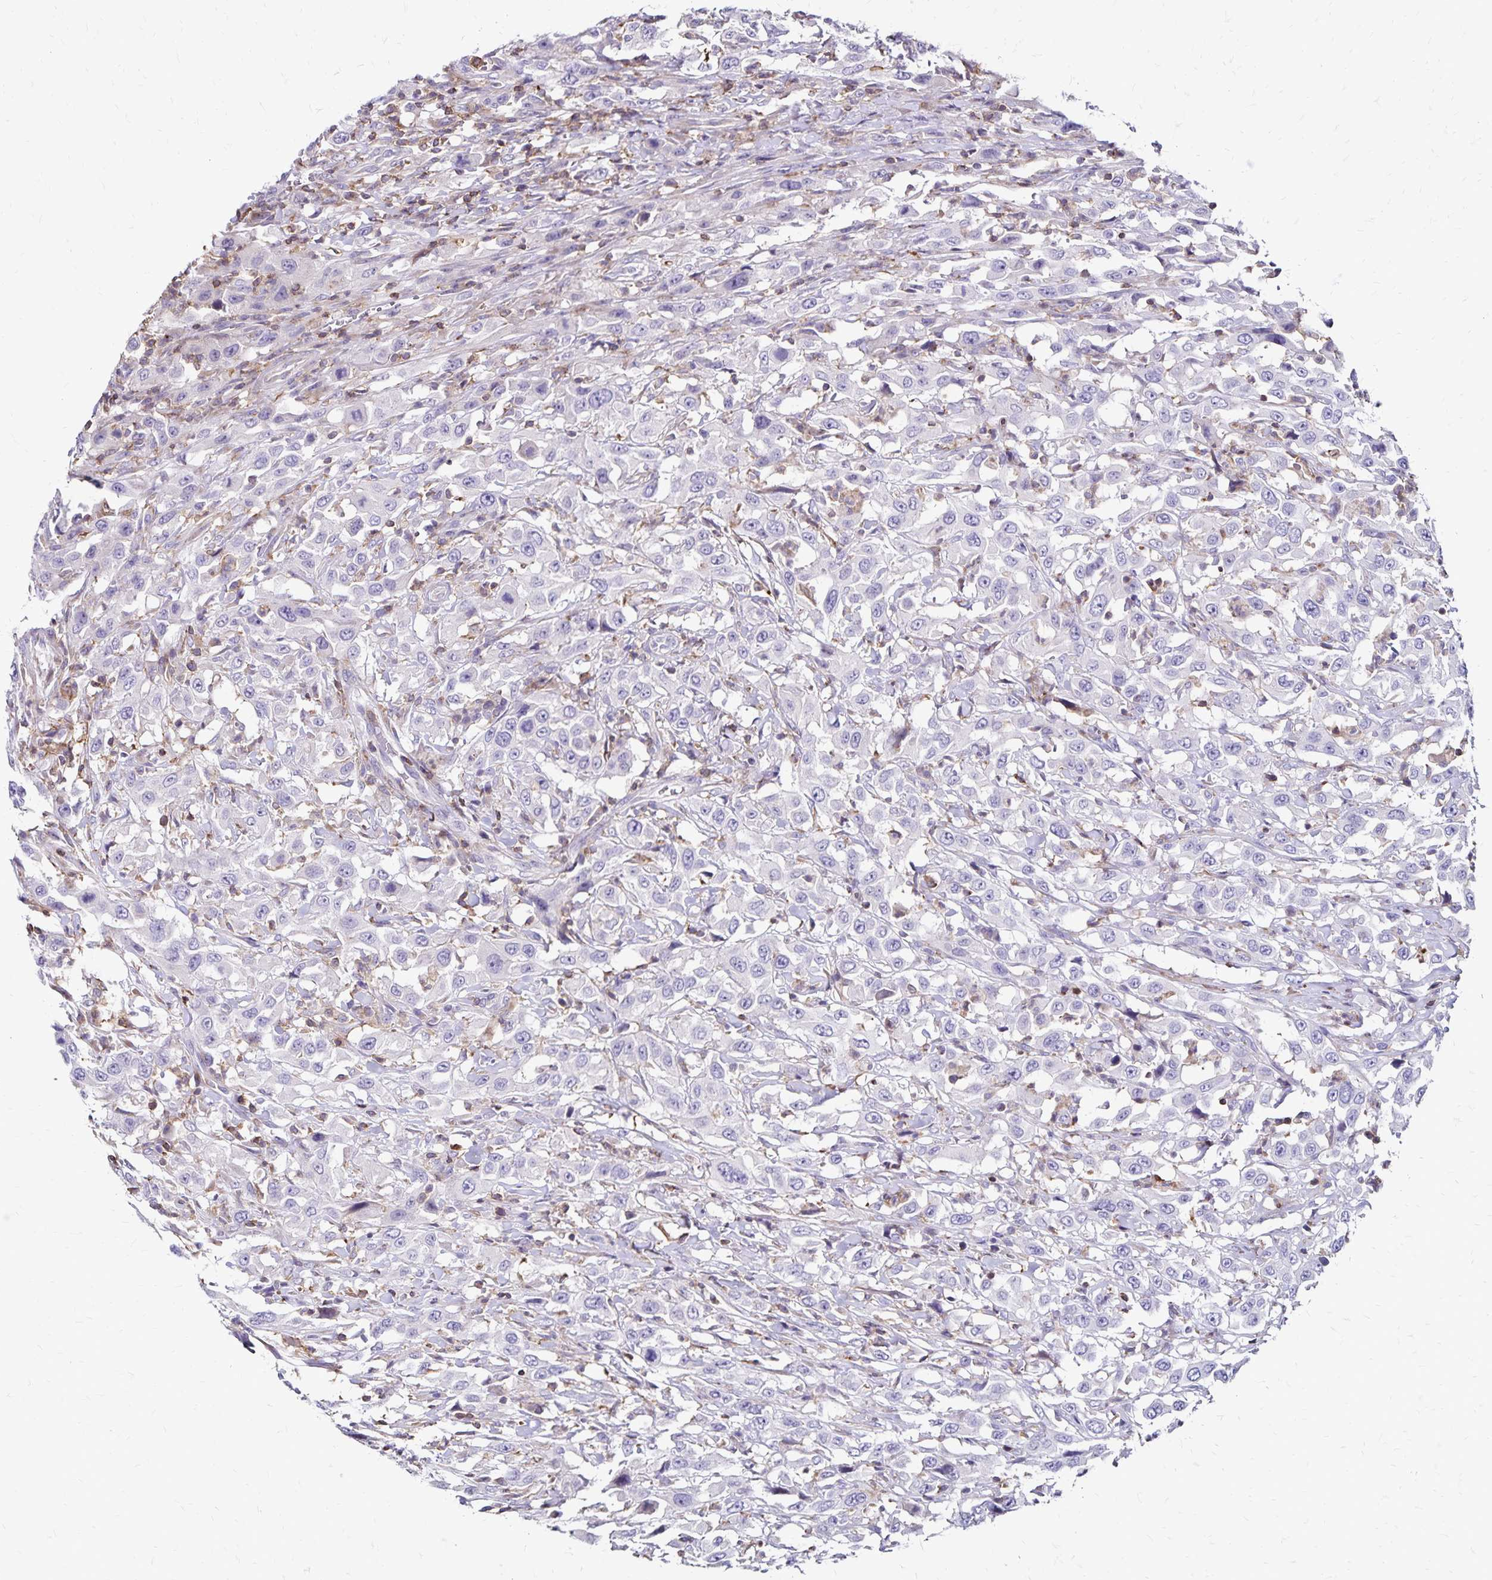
{"staining": {"intensity": "negative", "quantity": "none", "location": "none"}, "tissue": "urothelial cancer", "cell_type": "Tumor cells", "image_type": "cancer", "snomed": [{"axis": "morphology", "description": "Urothelial carcinoma, High grade"}, {"axis": "topography", "description": "Urinary bladder"}], "caption": "A high-resolution micrograph shows immunohistochemistry staining of urothelial cancer, which shows no significant positivity in tumor cells.", "gene": "NAGPA", "patient": {"sex": "male", "age": 61}}